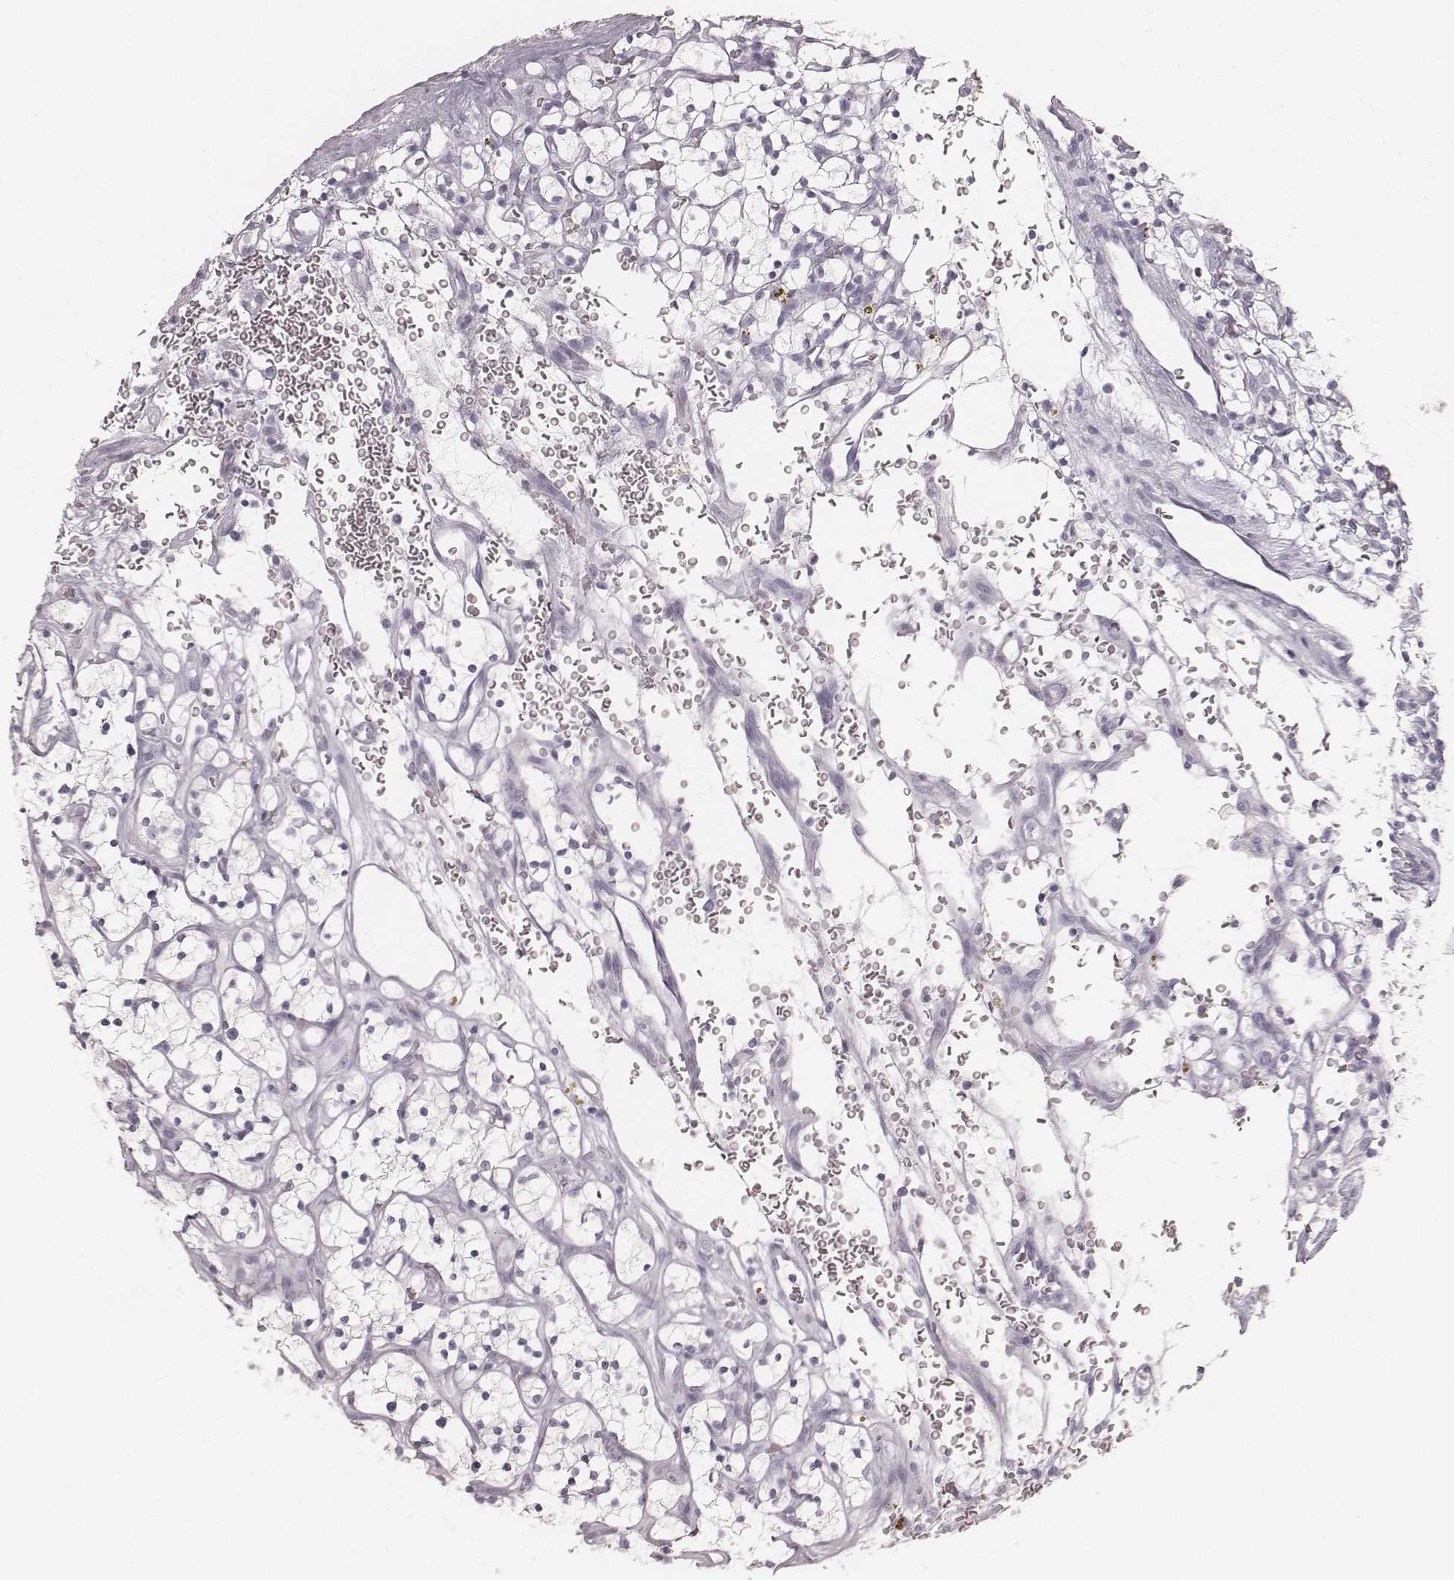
{"staining": {"intensity": "negative", "quantity": "none", "location": "none"}, "tissue": "renal cancer", "cell_type": "Tumor cells", "image_type": "cancer", "snomed": [{"axis": "morphology", "description": "Adenocarcinoma, NOS"}, {"axis": "topography", "description": "Kidney"}], "caption": "This is an immunohistochemistry image of human adenocarcinoma (renal). There is no positivity in tumor cells.", "gene": "KRT34", "patient": {"sex": "female", "age": 64}}